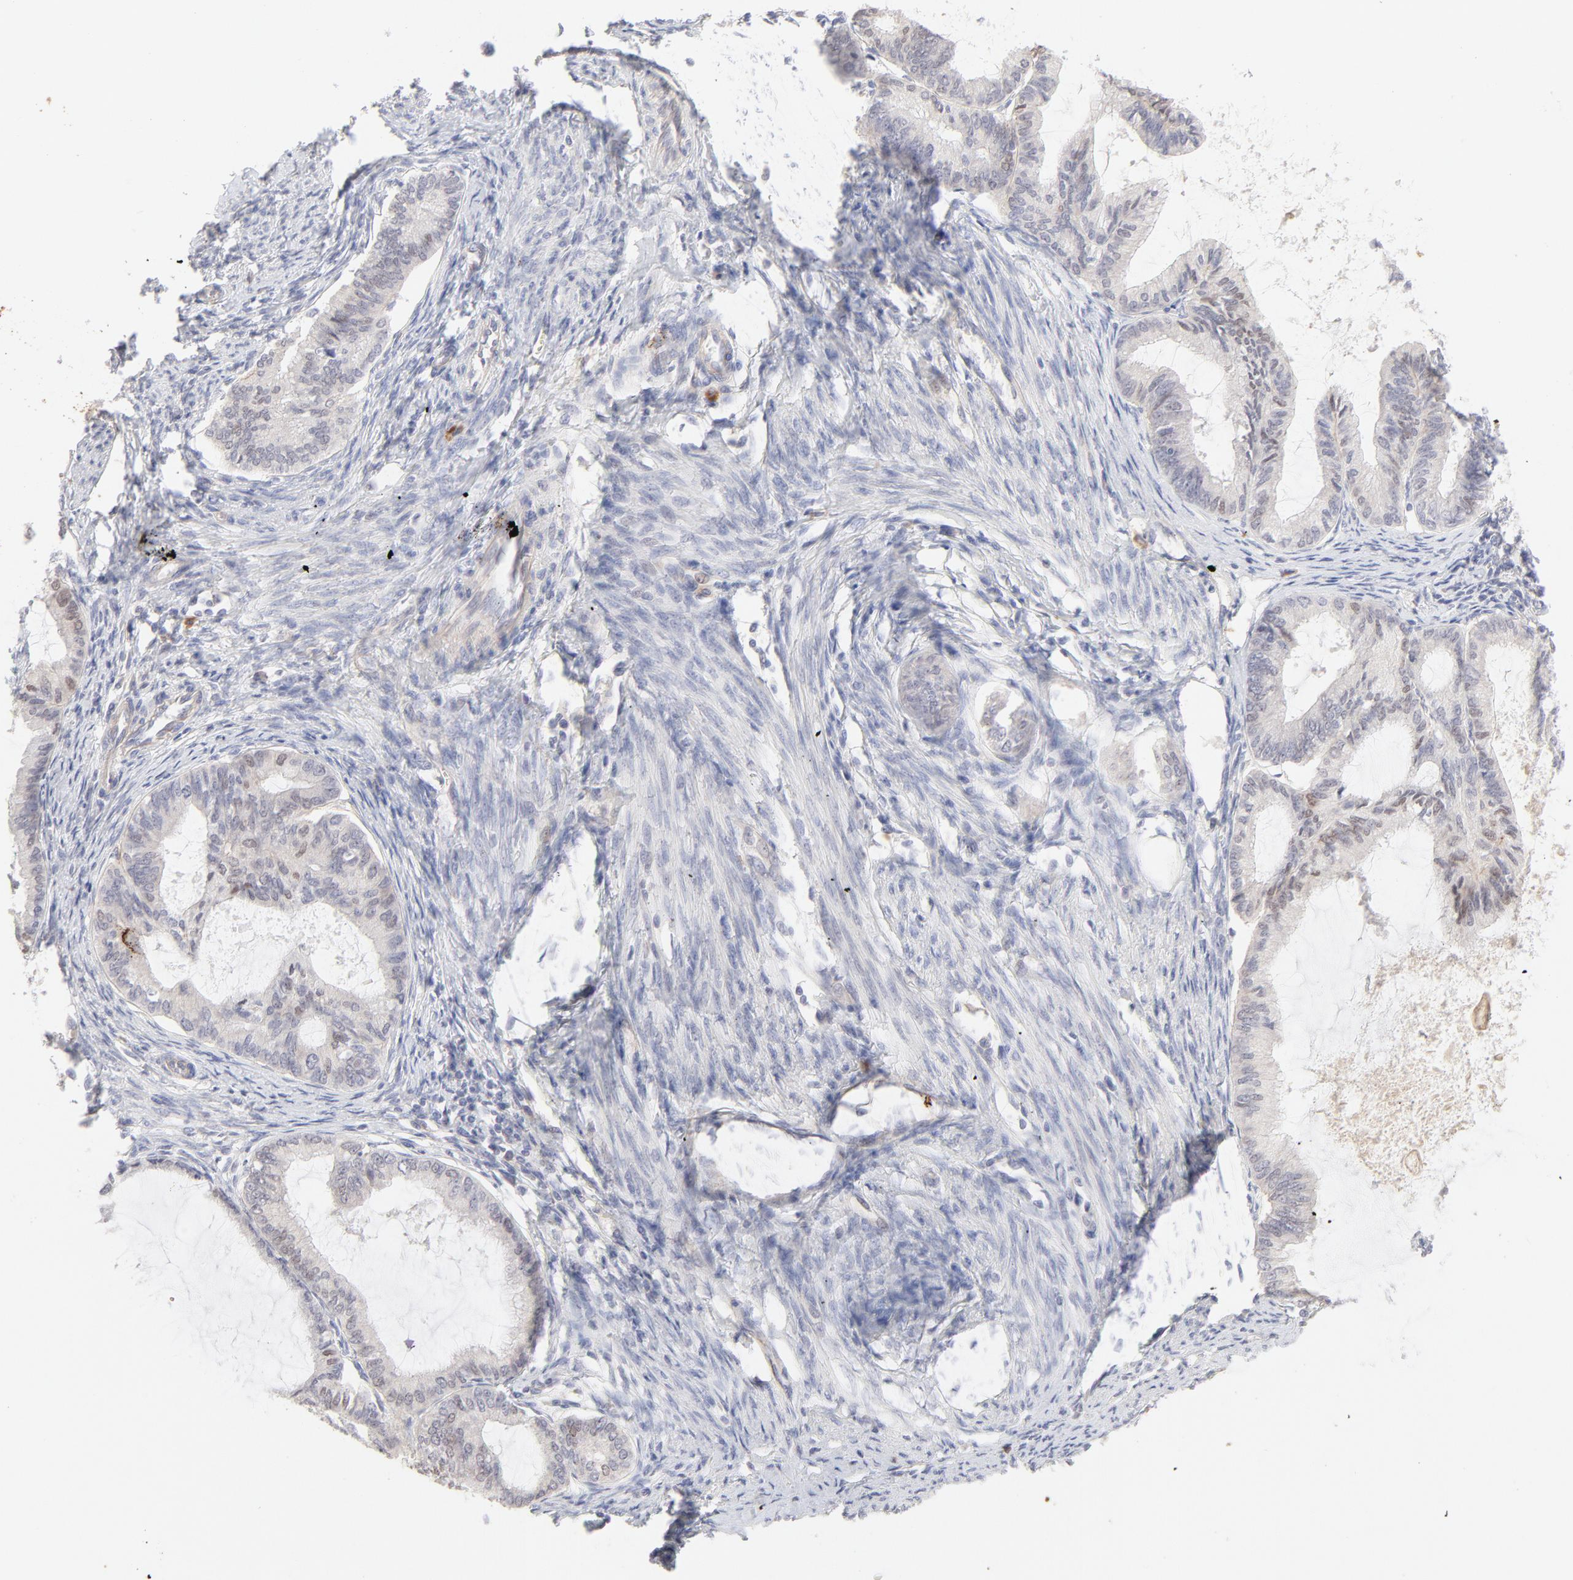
{"staining": {"intensity": "weak", "quantity": "<25%", "location": "nuclear"}, "tissue": "endometrial cancer", "cell_type": "Tumor cells", "image_type": "cancer", "snomed": [{"axis": "morphology", "description": "Adenocarcinoma, NOS"}, {"axis": "topography", "description": "Endometrium"}], "caption": "Tumor cells are negative for protein expression in human endometrial cancer.", "gene": "ELF3", "patient": {"sex": "female", "age": 86}}